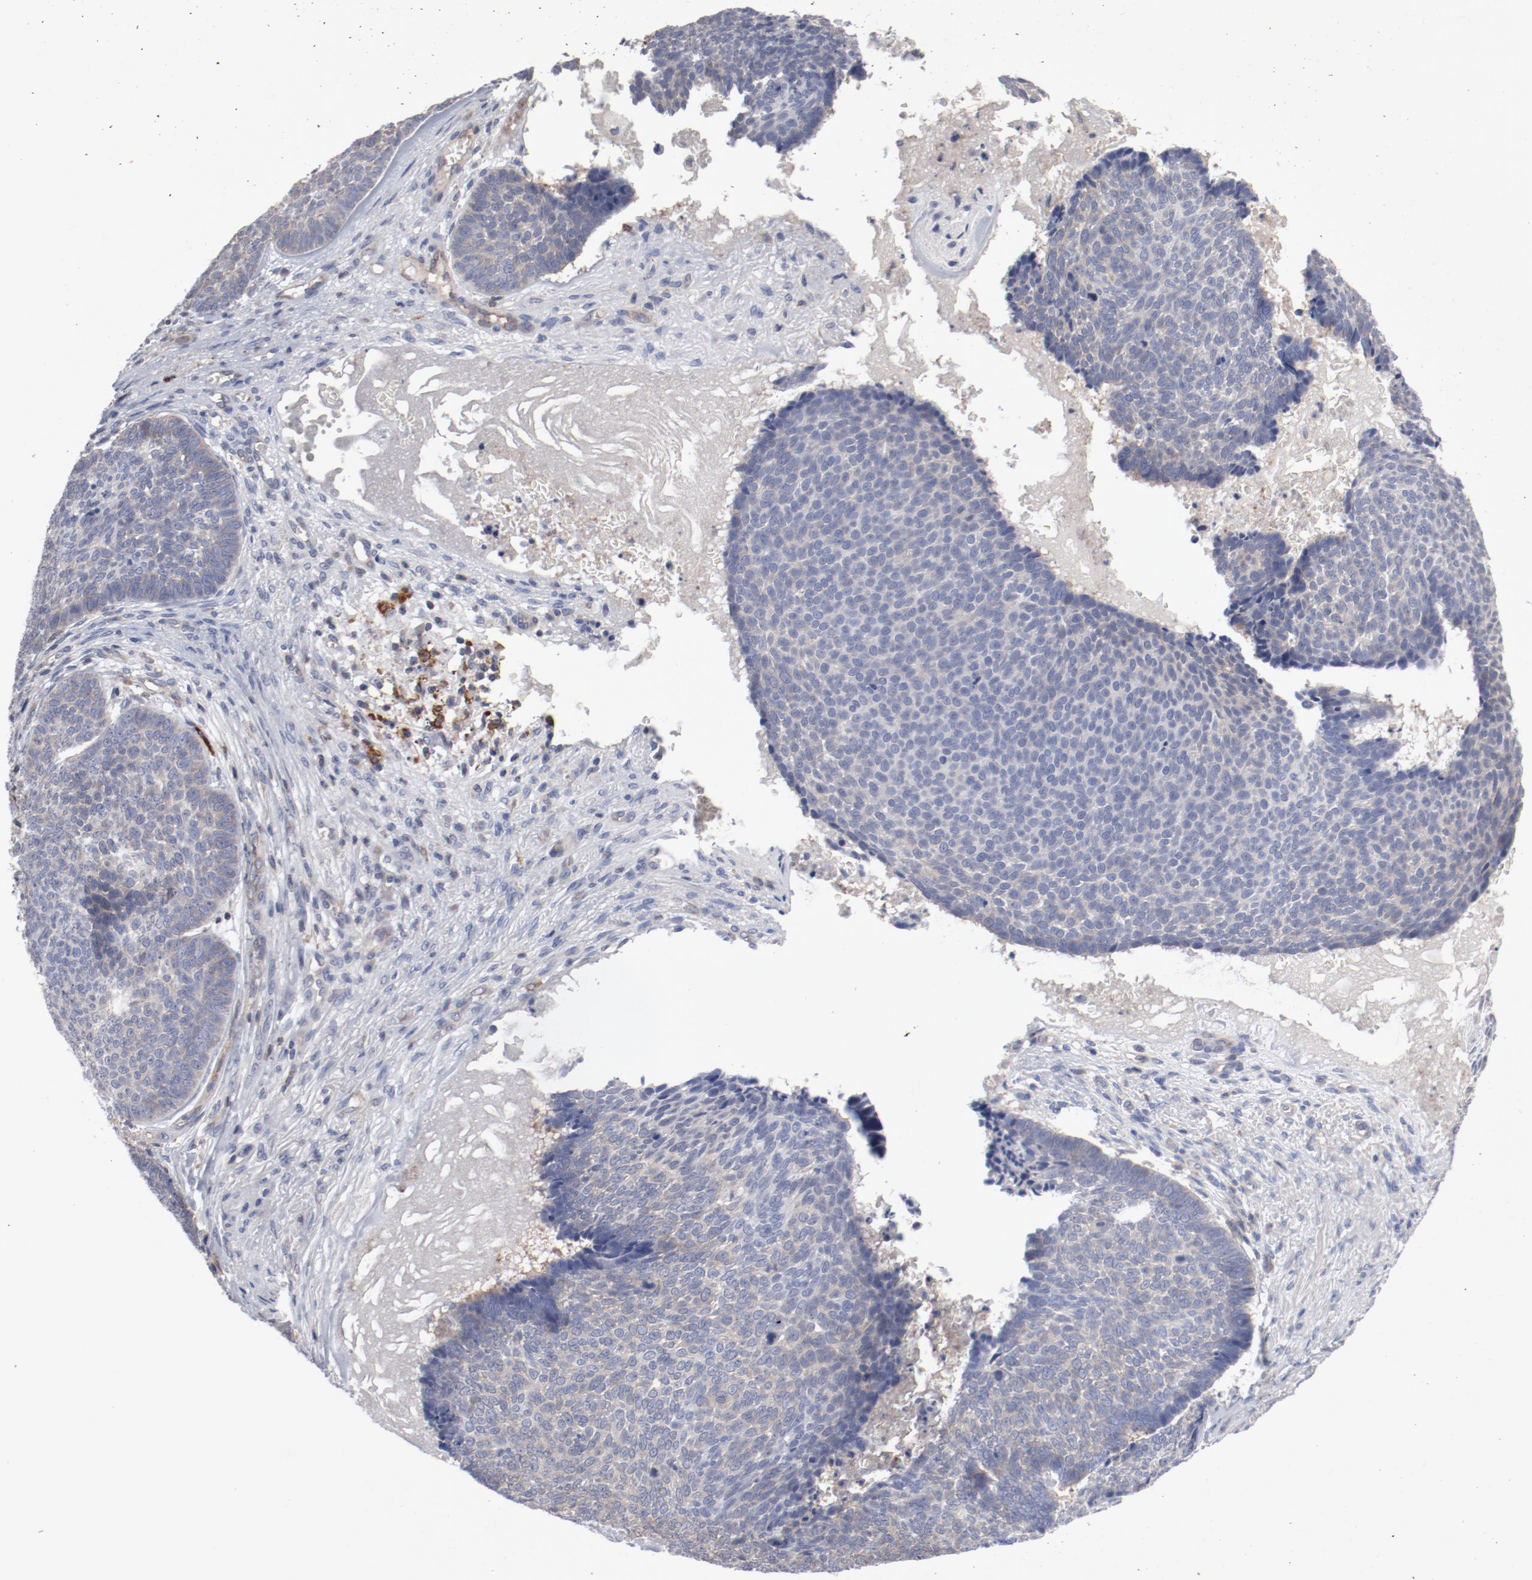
{"staining": {"intensity": "negative", "quantity": "none", "location": "none"}, "tissue": "skin cancer", "cell_type": "Tumor cells", "image_type": "cancer", "snomed": [{"axis": "morphology", "description": "Basal cell carcinoma"}, {"axis": "topography", "description": "Skin"}], "caption": "A histopathology image of skin cancer stained for a protein shows no brown staining in tumor cells.", "gene": "CBL", "patient": {"sex": "male", "age": 84}}